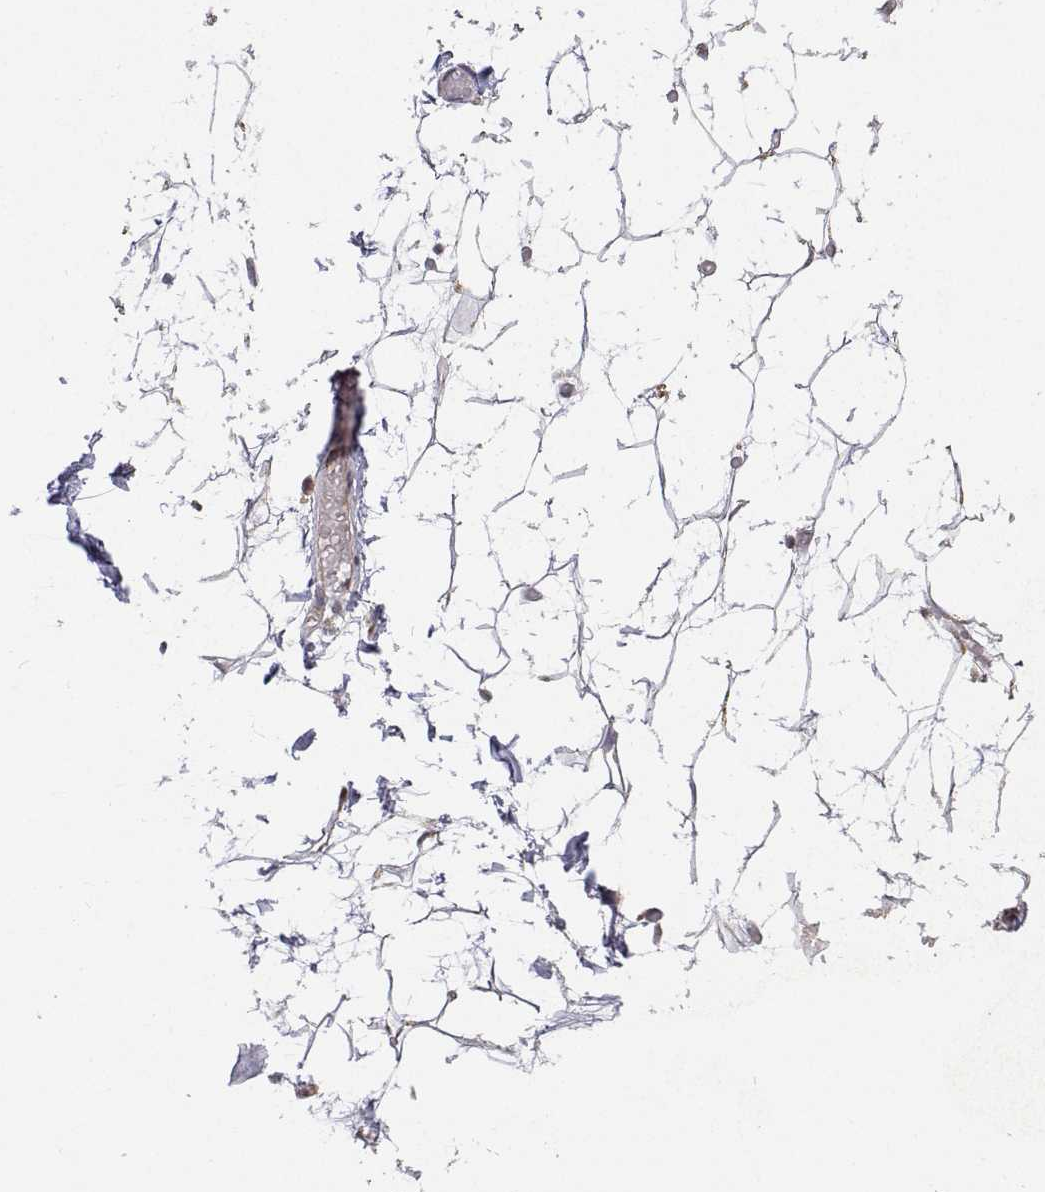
{"staining": {"intensity": "moderate", "quantity": "25%-75%", "location": "cytoplasmic/membranous"}, "tissue": "adipose tissue", "cell_type": "Adipocytes", "image_type": "normal", "snomed": [{"axis": "morphology", "description": "Normal tissue, NOS"}, {"axis": "topography", "description": "Anal"}, {"axis": "topography", "description": "Peripheral nerve tissue"}], "caption": "The immunohistochemical stain highlights moderate cytoplasmic/membranous staining in adipocytes of benign adipose tissue.", "gene": "MRPL3", "patient": {"sex": "male", "age": 78}}